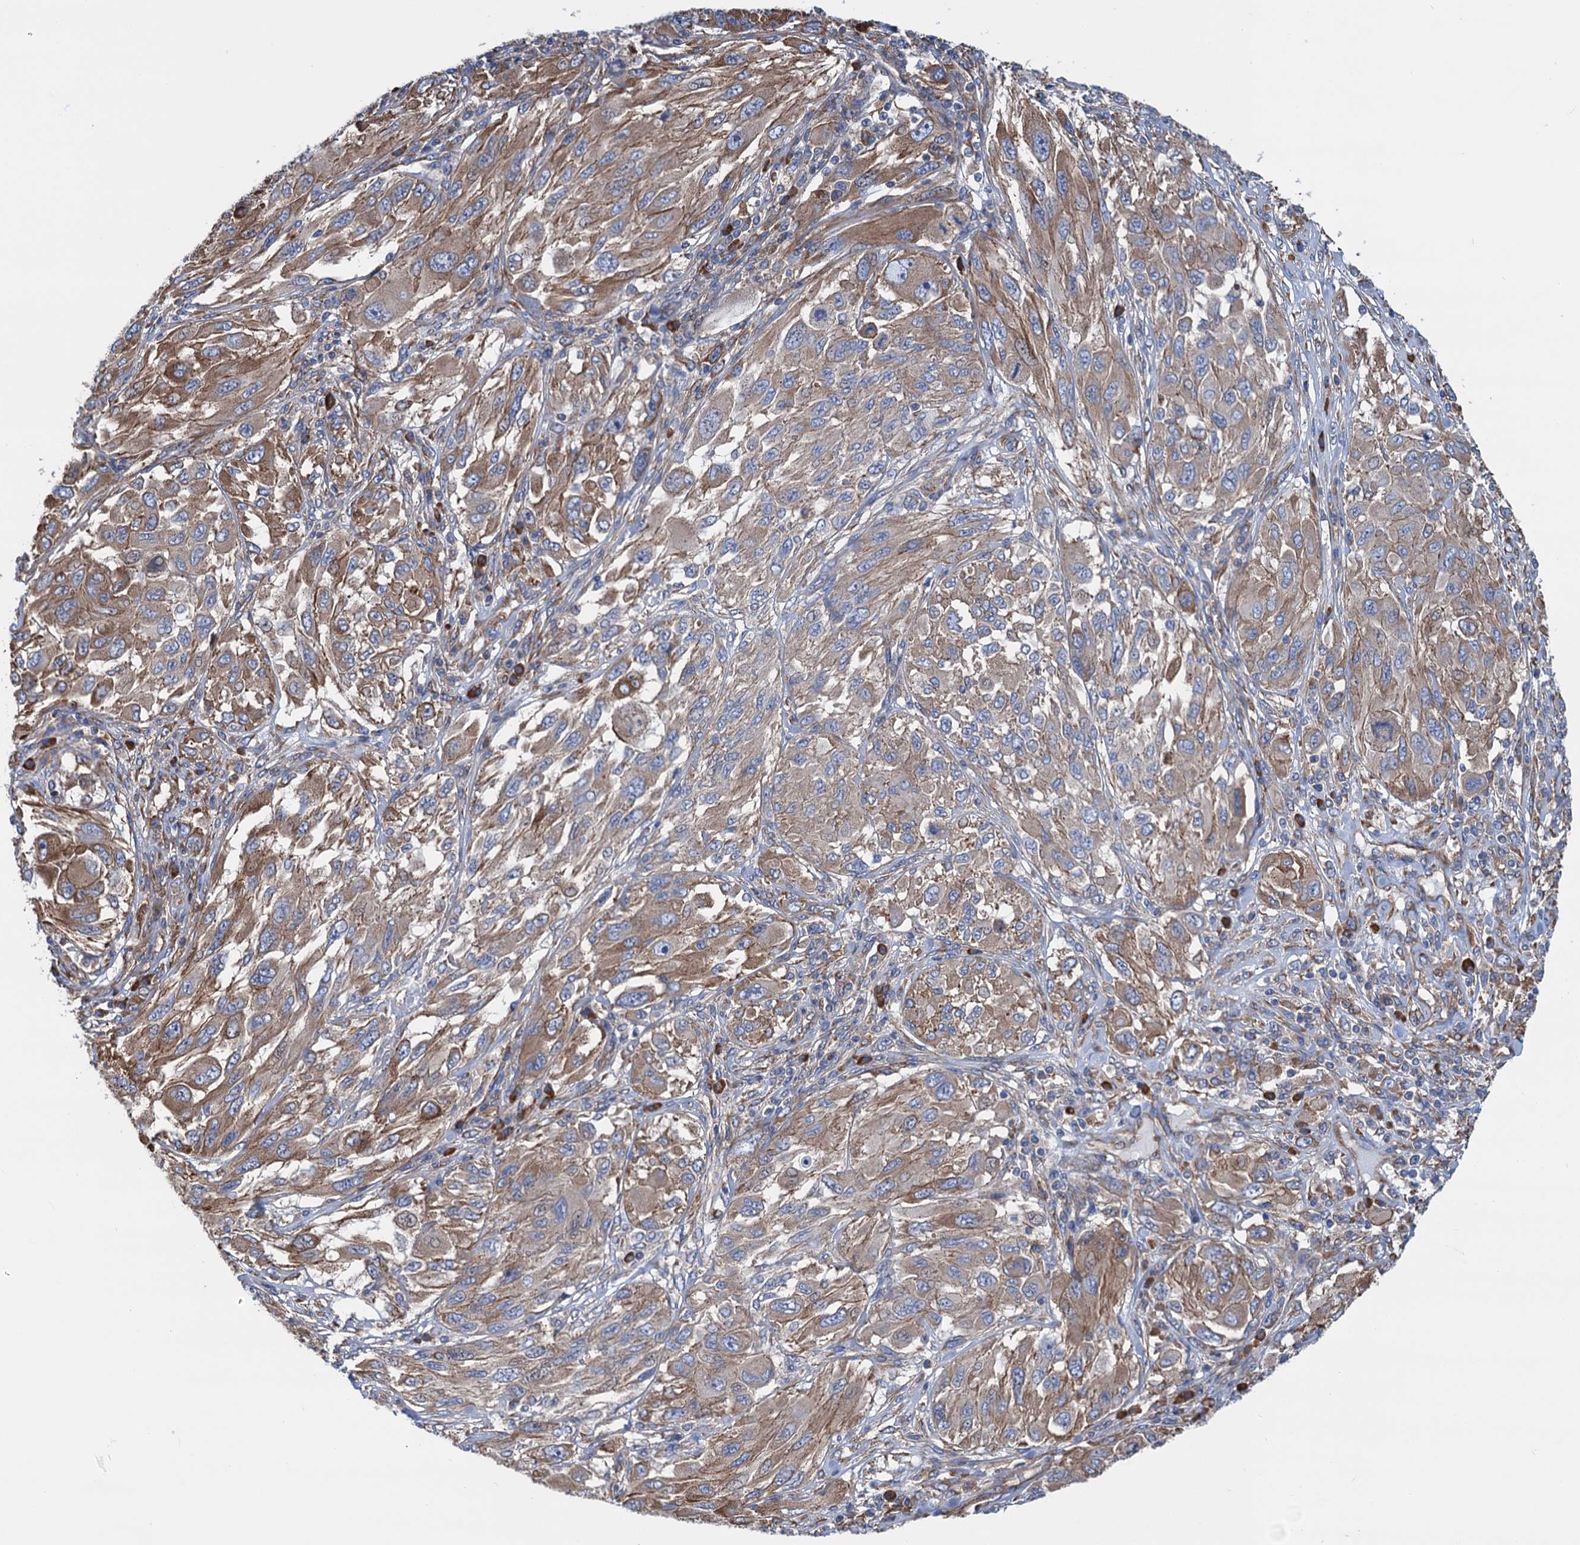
{"staining": {"intensity": "moderate", "quantity": ">75%", "location": "cytoplasmic/membranous"}, "tissue": "melanoma", "cell_type": "Tumor cells", "image_type": "cancer", "snomed": [{"axis": "morphology", "description": "Malignant melanoma, NOS"}, {"axis": "topography", "description": "Skin"}], "caption": "Human malignant melanoma stained for a protein (brown) displays moderate cytoplasmic/membranous positive expression in about >75% of tumor cells.", "gene": "SLC12A7", "patient": {"sex": "female", "age": 91}}